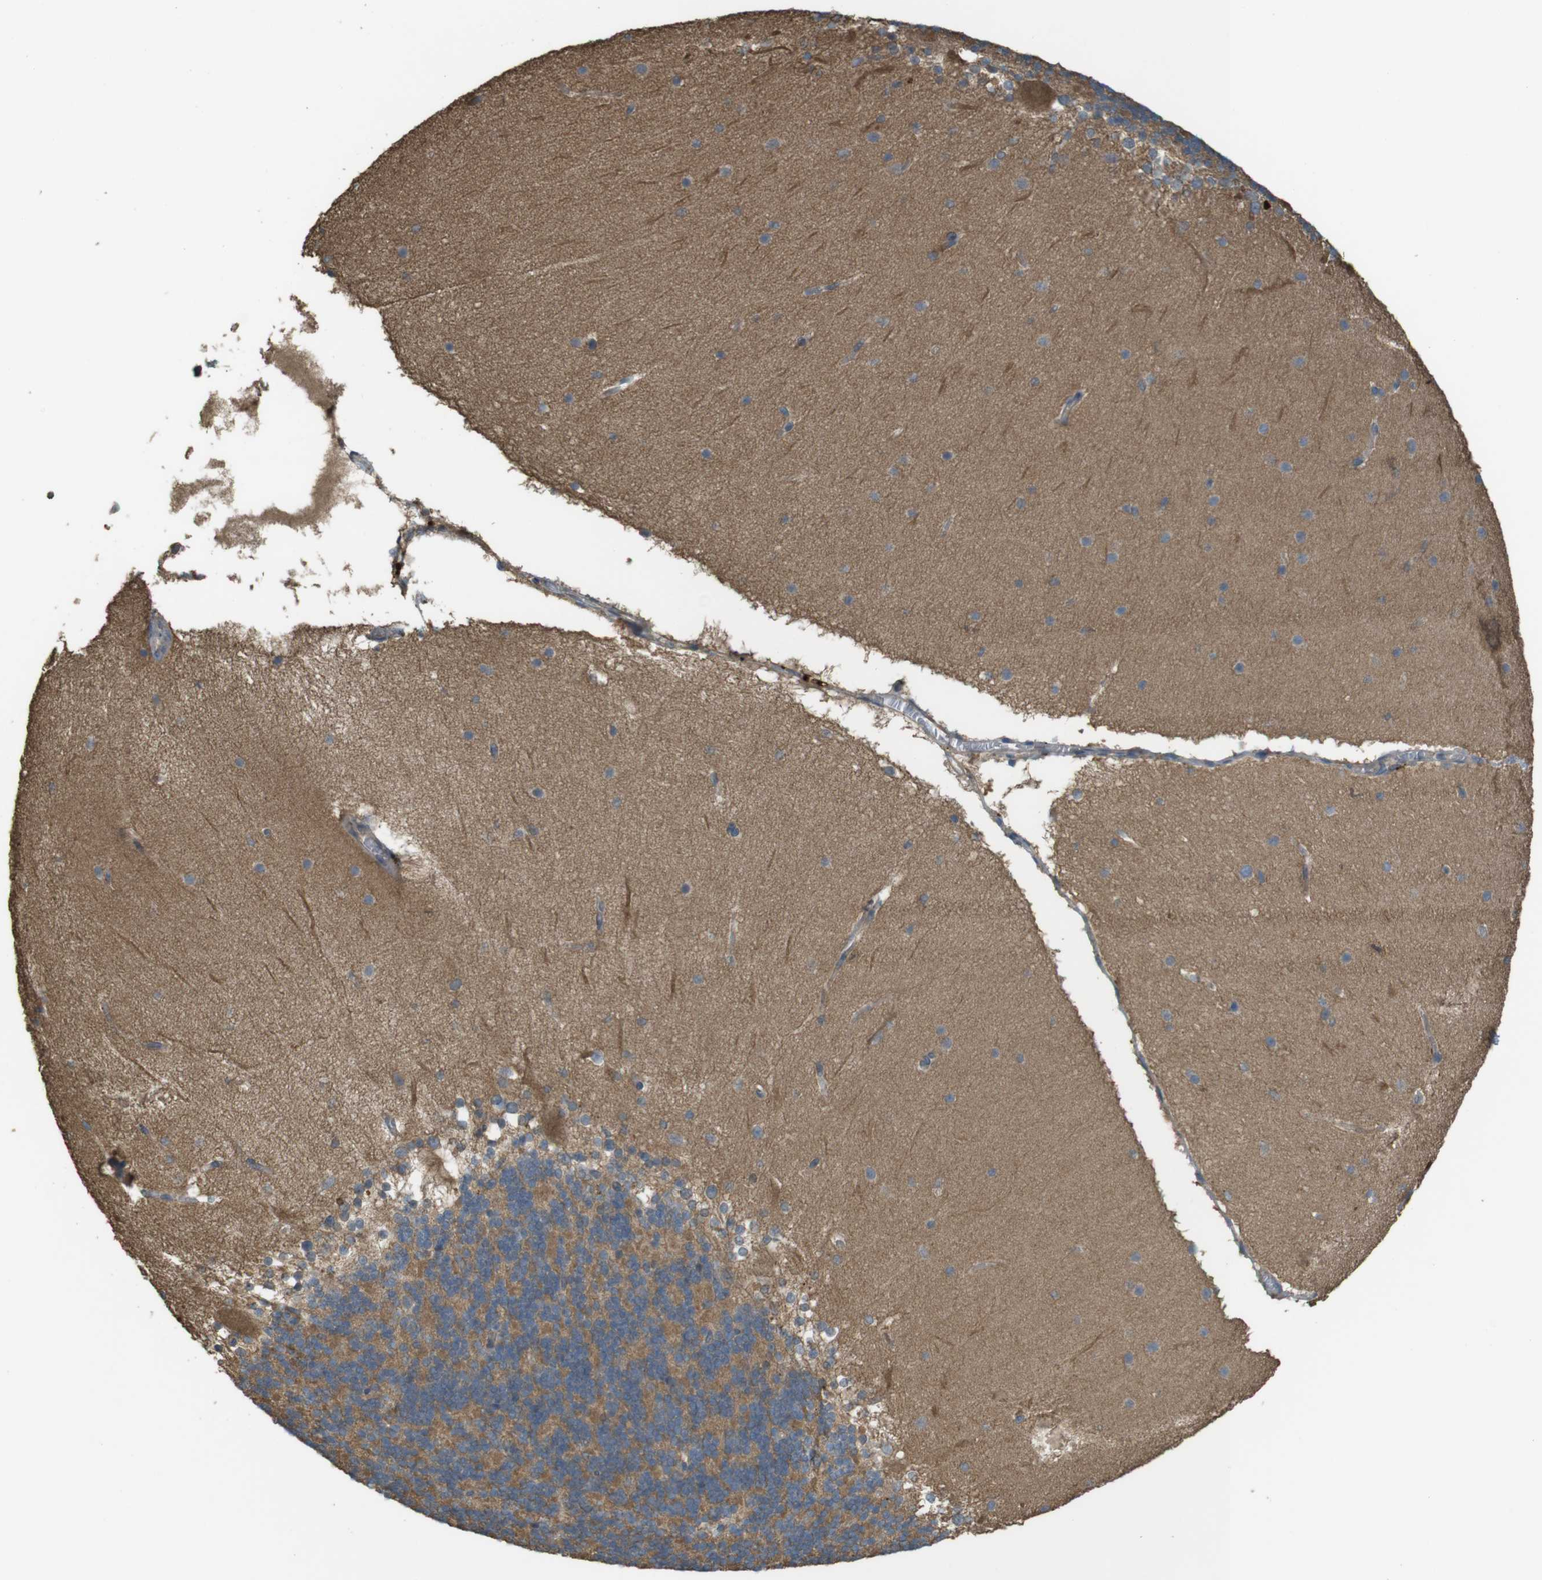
{"staining": {"intensity": "moderate", "quantity": ">75%", "location": "cytoplasmic/membranous"}, "tissue": "cerebellum", "cell_type": "Cells in granular layer", "image_type": "normal", "snomed": [{"axis": "morphology", "description": "Normal tissue, NOS"}, {"axis": "topography", "description": "Cerebellum"}], "caption": "Protein analysis of normal cerebellum exhibits moderate cytoplasmic/membranous staining in about >75% of cells in granular layer. (Stains: DAB in brown, nuclei in blue, Microscopy: brightfield microscopy at high magnification).", "gene": "ZDHHC20", "patient": {"sex": "female", "age": 19}}